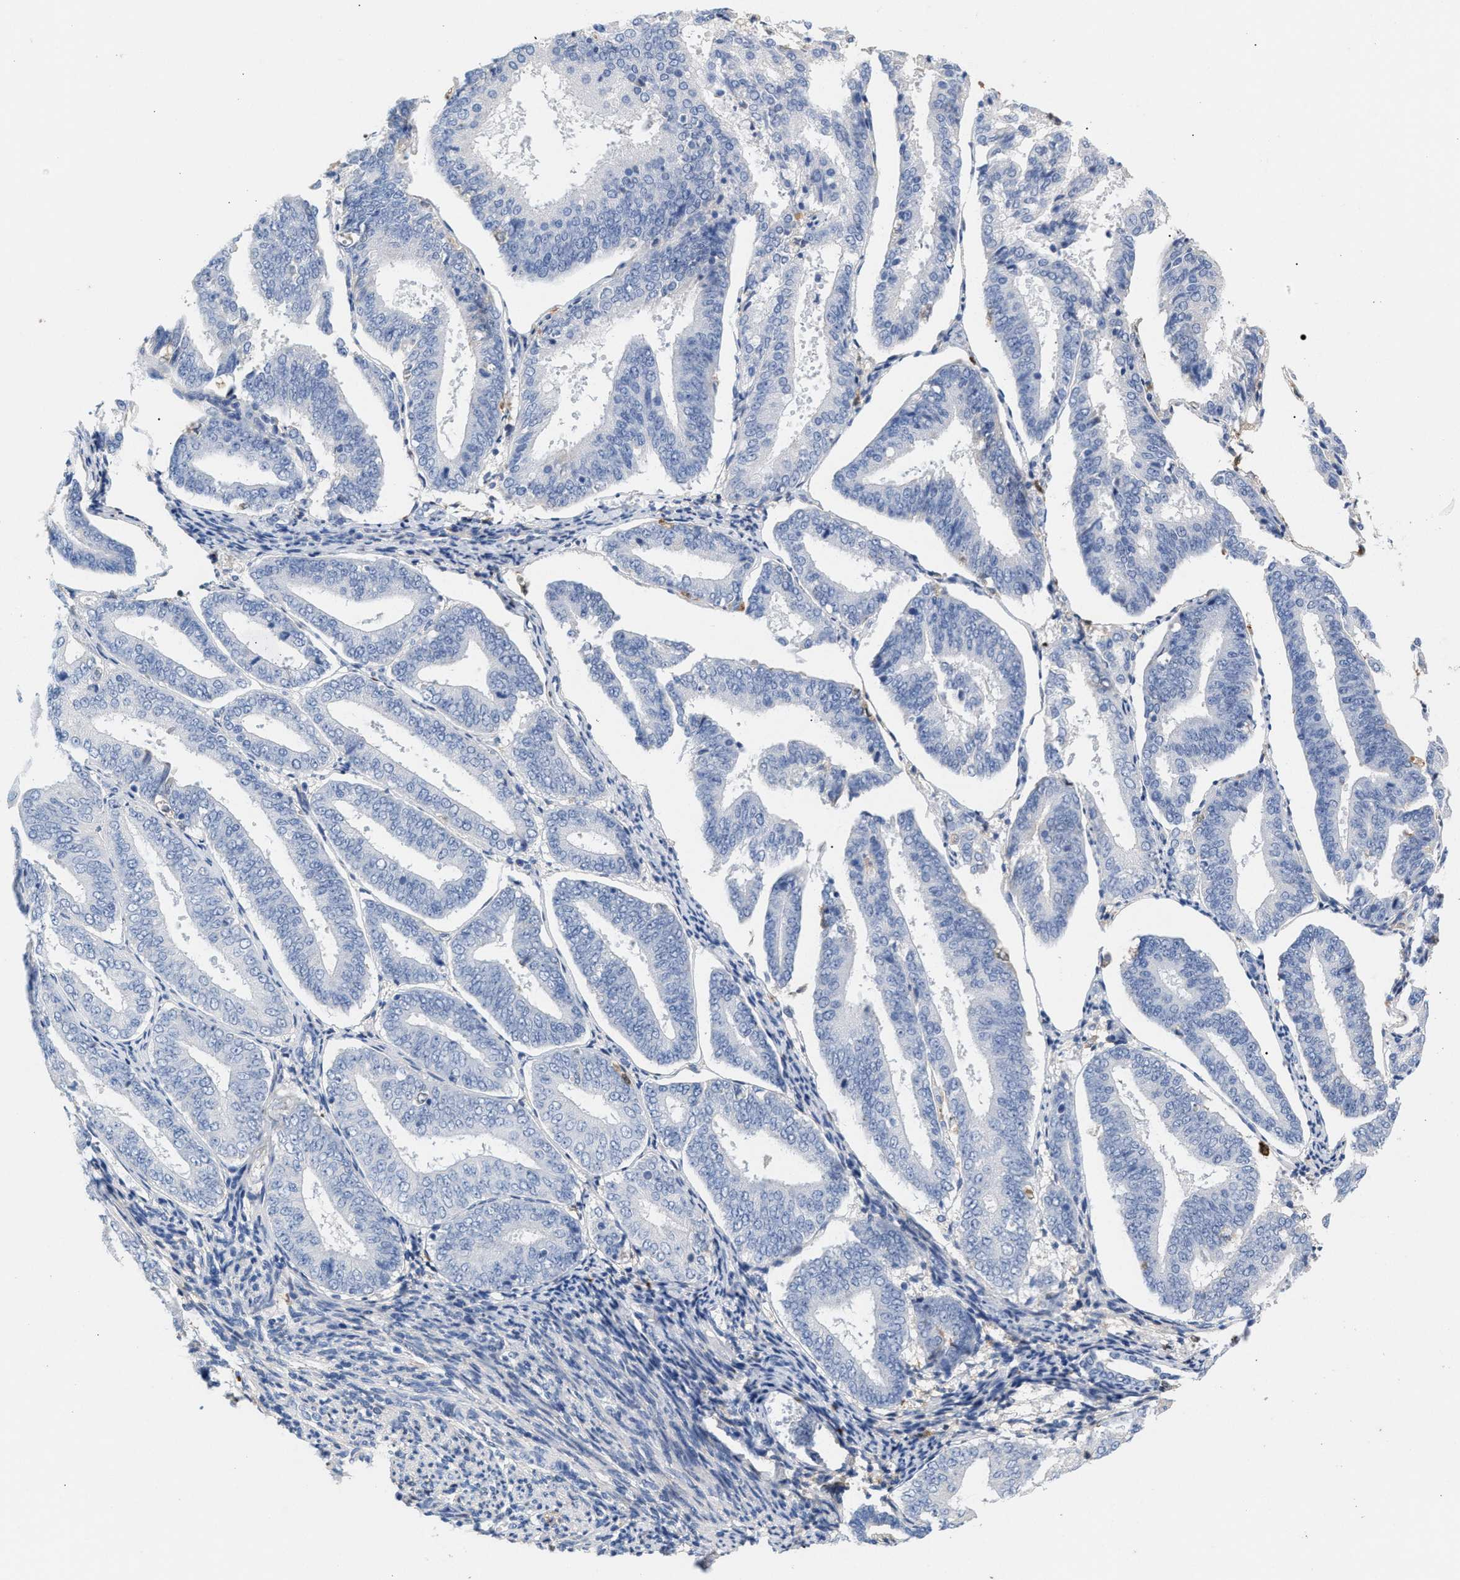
{"staining": {"intensity": "negative", "quantity": "none", "location": "none"}, "tissue": "endometrial cancer", "cell_type": "Tumor cells", "image_type": "cancer", "snomed": [{"axis": "morphology", "description": "Adenocarcinoma, NOS"}, {"axis": "topography", "description": "Endometrium"}], "caption": "Adenocarcinoma (endometrial) stained for a protein using IHC shows no positivity tumor cells.", "gene": "APOH", "patient": {"sex": "female", "age": 63}}